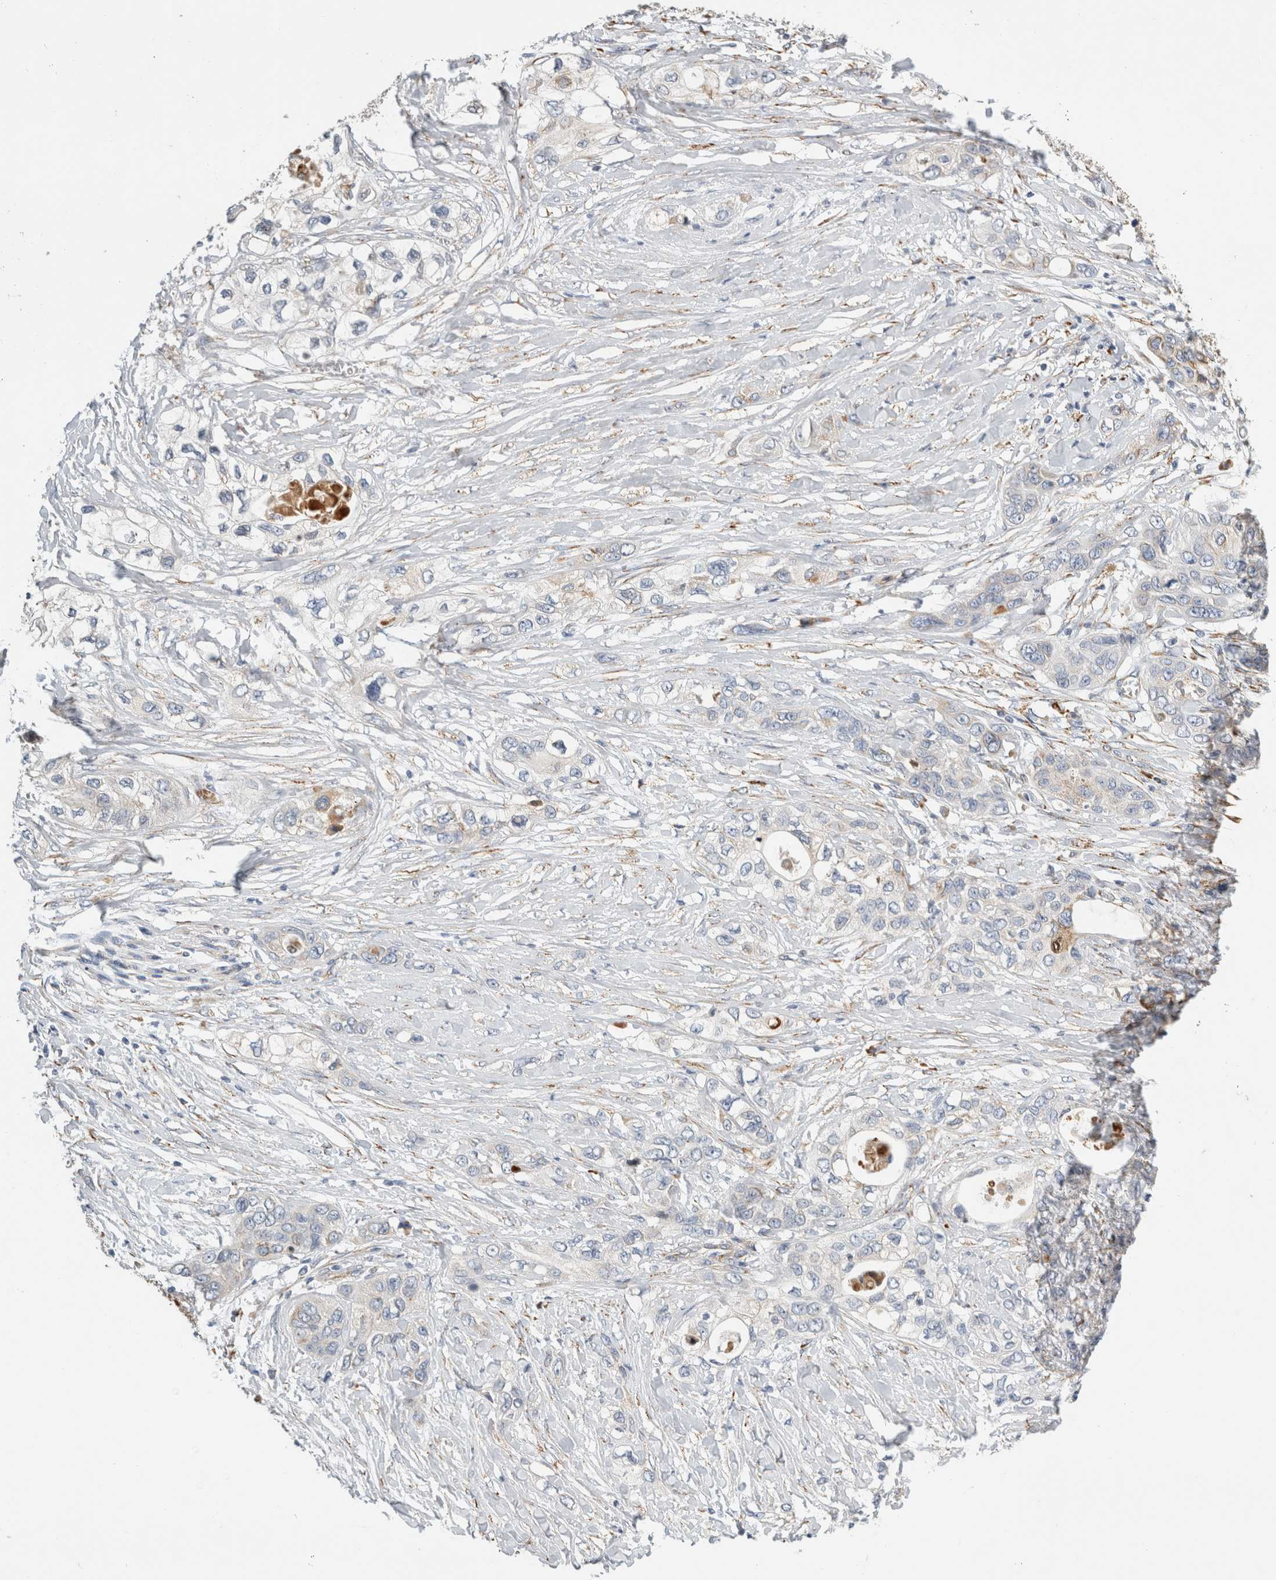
{"staining": {"intensity": "negative", "quantity": "none", "location": "none"}, "tissue": "pancreatic cancer", "cell_type": "Tumor cells", "image_type": "cancer", "snomed": [{"axis": "morphology", "description": "Adenocarcinoma, NOS"}, {"axis": "topography", "description": "Pancreas"}], "caption": "Tumor cells show no significant positivity in pancreatic adenocarcinoma.", "gene": "RPN2", "patient": {"sex": "female", "age": 70}}